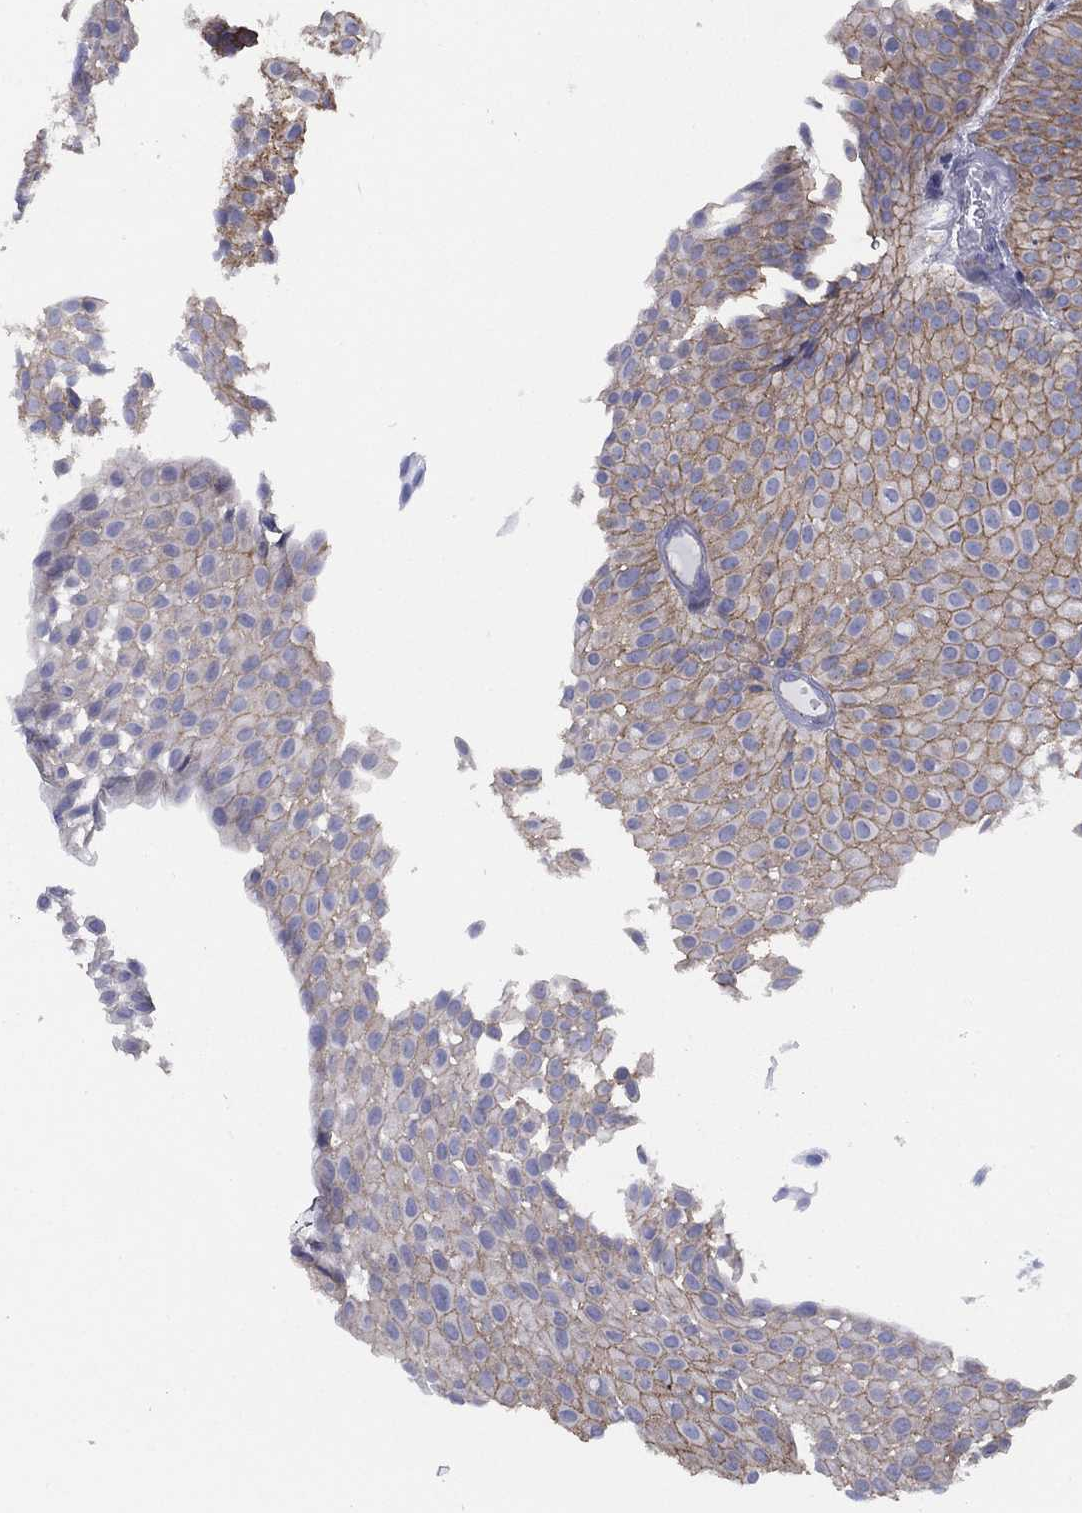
{"staining": {"intensity": "moderate", "quantity": "25%-75%", "location": "cytoplasmic/membranous"}, "tissue": "urothelial cancer", "cell_type": "Tumor cells", "image_type": "cancer", "snomed": [{"axis": "morphology", "description": "Urothelial carcinoma, Low grade"}, {"axis": "topography", "description": "Urinary bladder"}], "caption": "The micrograph reveals staining of urothelial cancer, revealing moderate cytoplasmic/membranous protein staining (brown color) within tumor cells. Nuclei are stained in blue.", "gene": "ZNF223", "patient": {"sex": "male", "age": 64}}